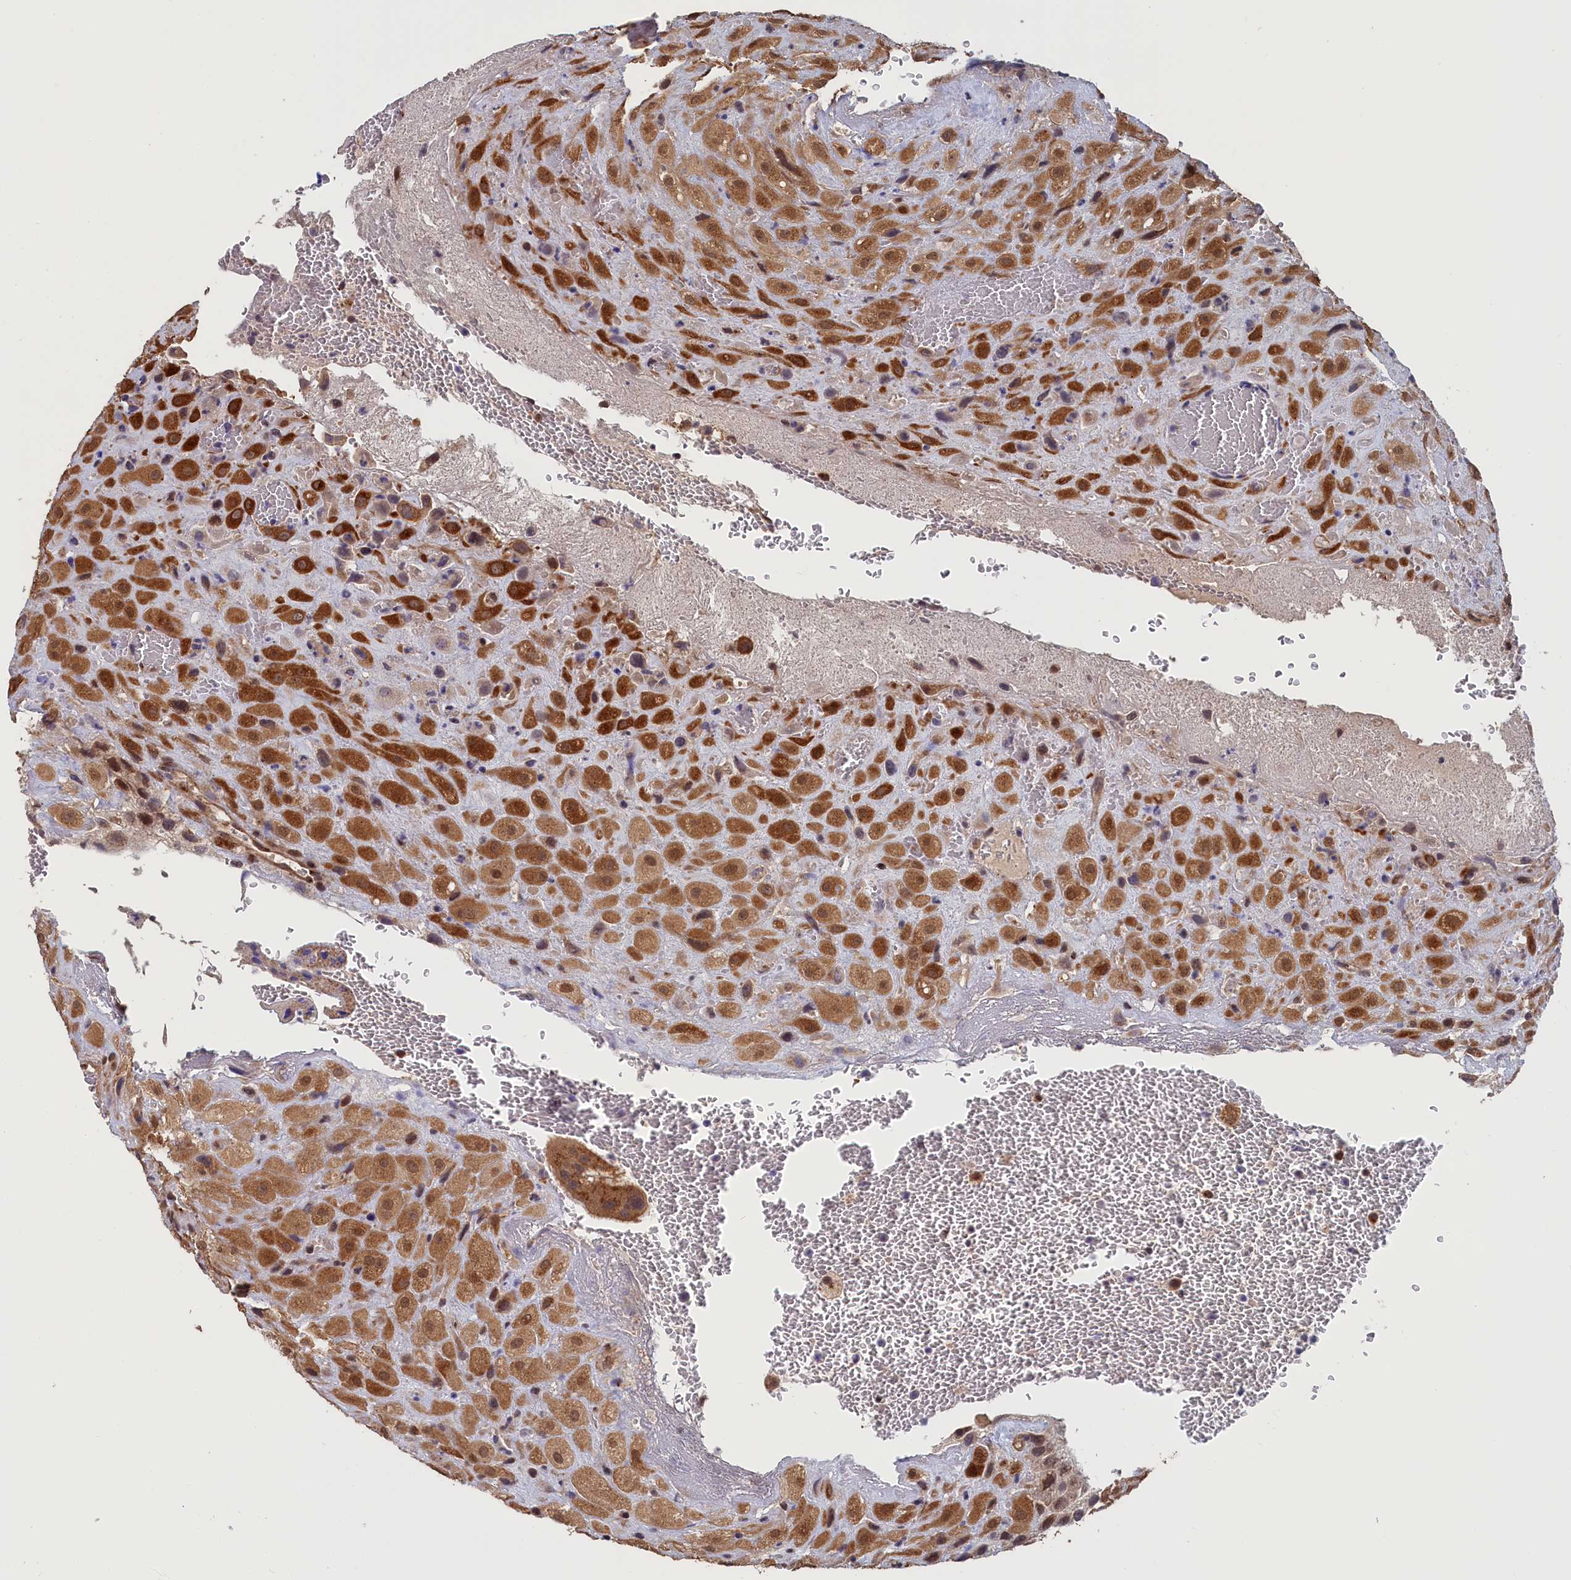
{"staining": {"intensity": "strong", "quantity": ">75%", "location": "cytoplasmic/membranous,nuclear"}, "tissue": "placenta", "cell_type": "Decidual cells", "image_type": "normal", "snomed": [{"axis": "morphology", "description": "Normal tissue, NOS"}, {"axis": "topography", "description": "Placenta"}], "caption": "Immunohistochemical staining of unremarkable human placenta reveals strong cytoplasmic/membranous,nuclear protein positivity in approximately >75% of decidual cells. (DAB = brown stain, brightfield microscopy at high magnification).", "gene": "PIGQ", "patient": {"sex": "female", "age": 35}}